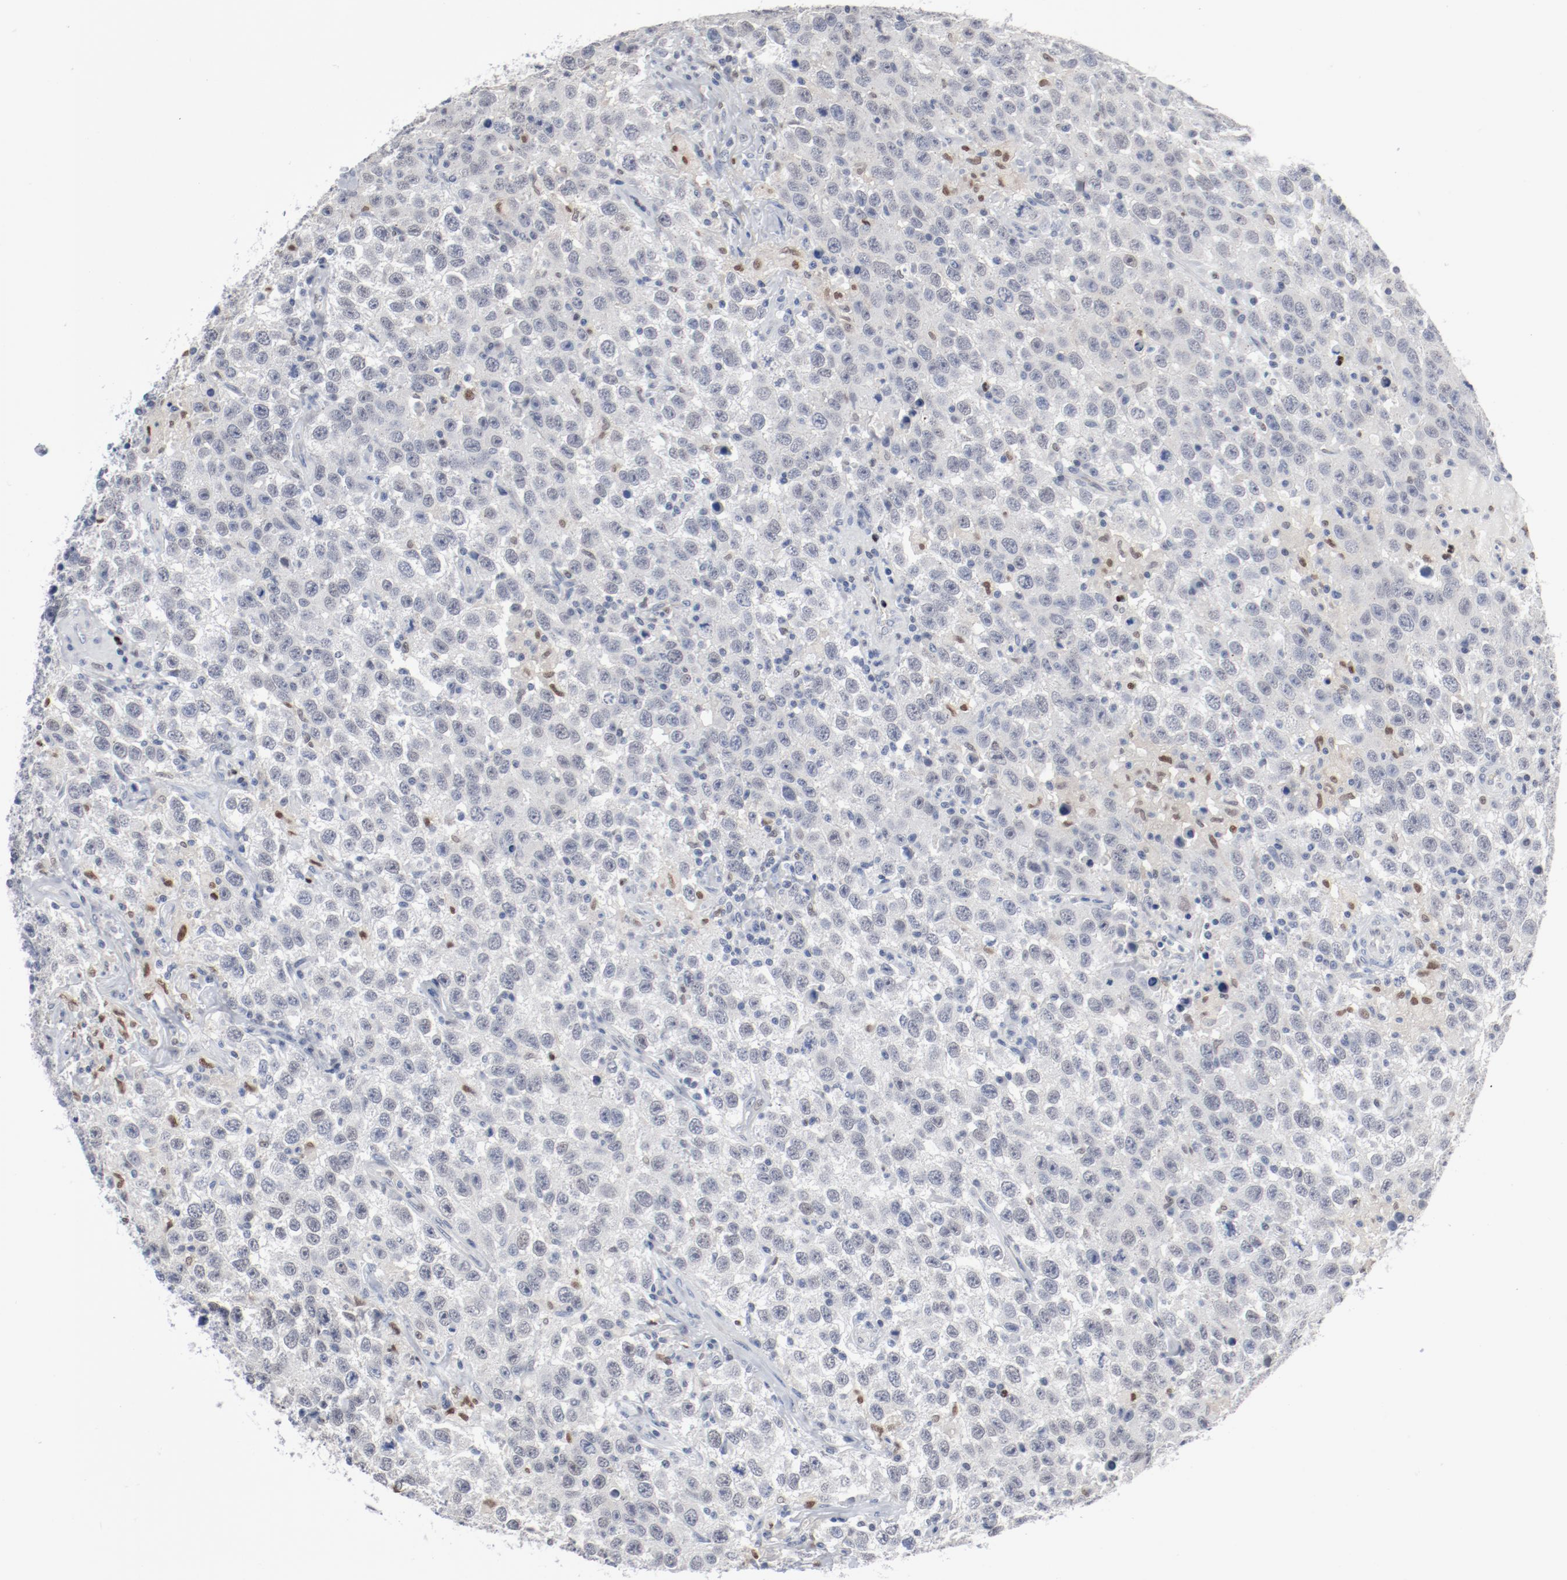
{"staining": {"intensity": "negative", "quantity": "none", "location": "none"}, "tissue": "testis cancer", "cell_type": "Tumor cells", "image_type": "cancer", "snomed": [{"axis": "morphology", "description": "Seminoma, NOS"}, {"axis": "topography", "description": "Testis"}], "caption": "Tumor cells are negative for protein expression in human testis cancer (seminoma). (IHC, brightfield microscopy, high magnification).", "gene": "FOXN2", "patient": {"sex": "male", "age": 41}}